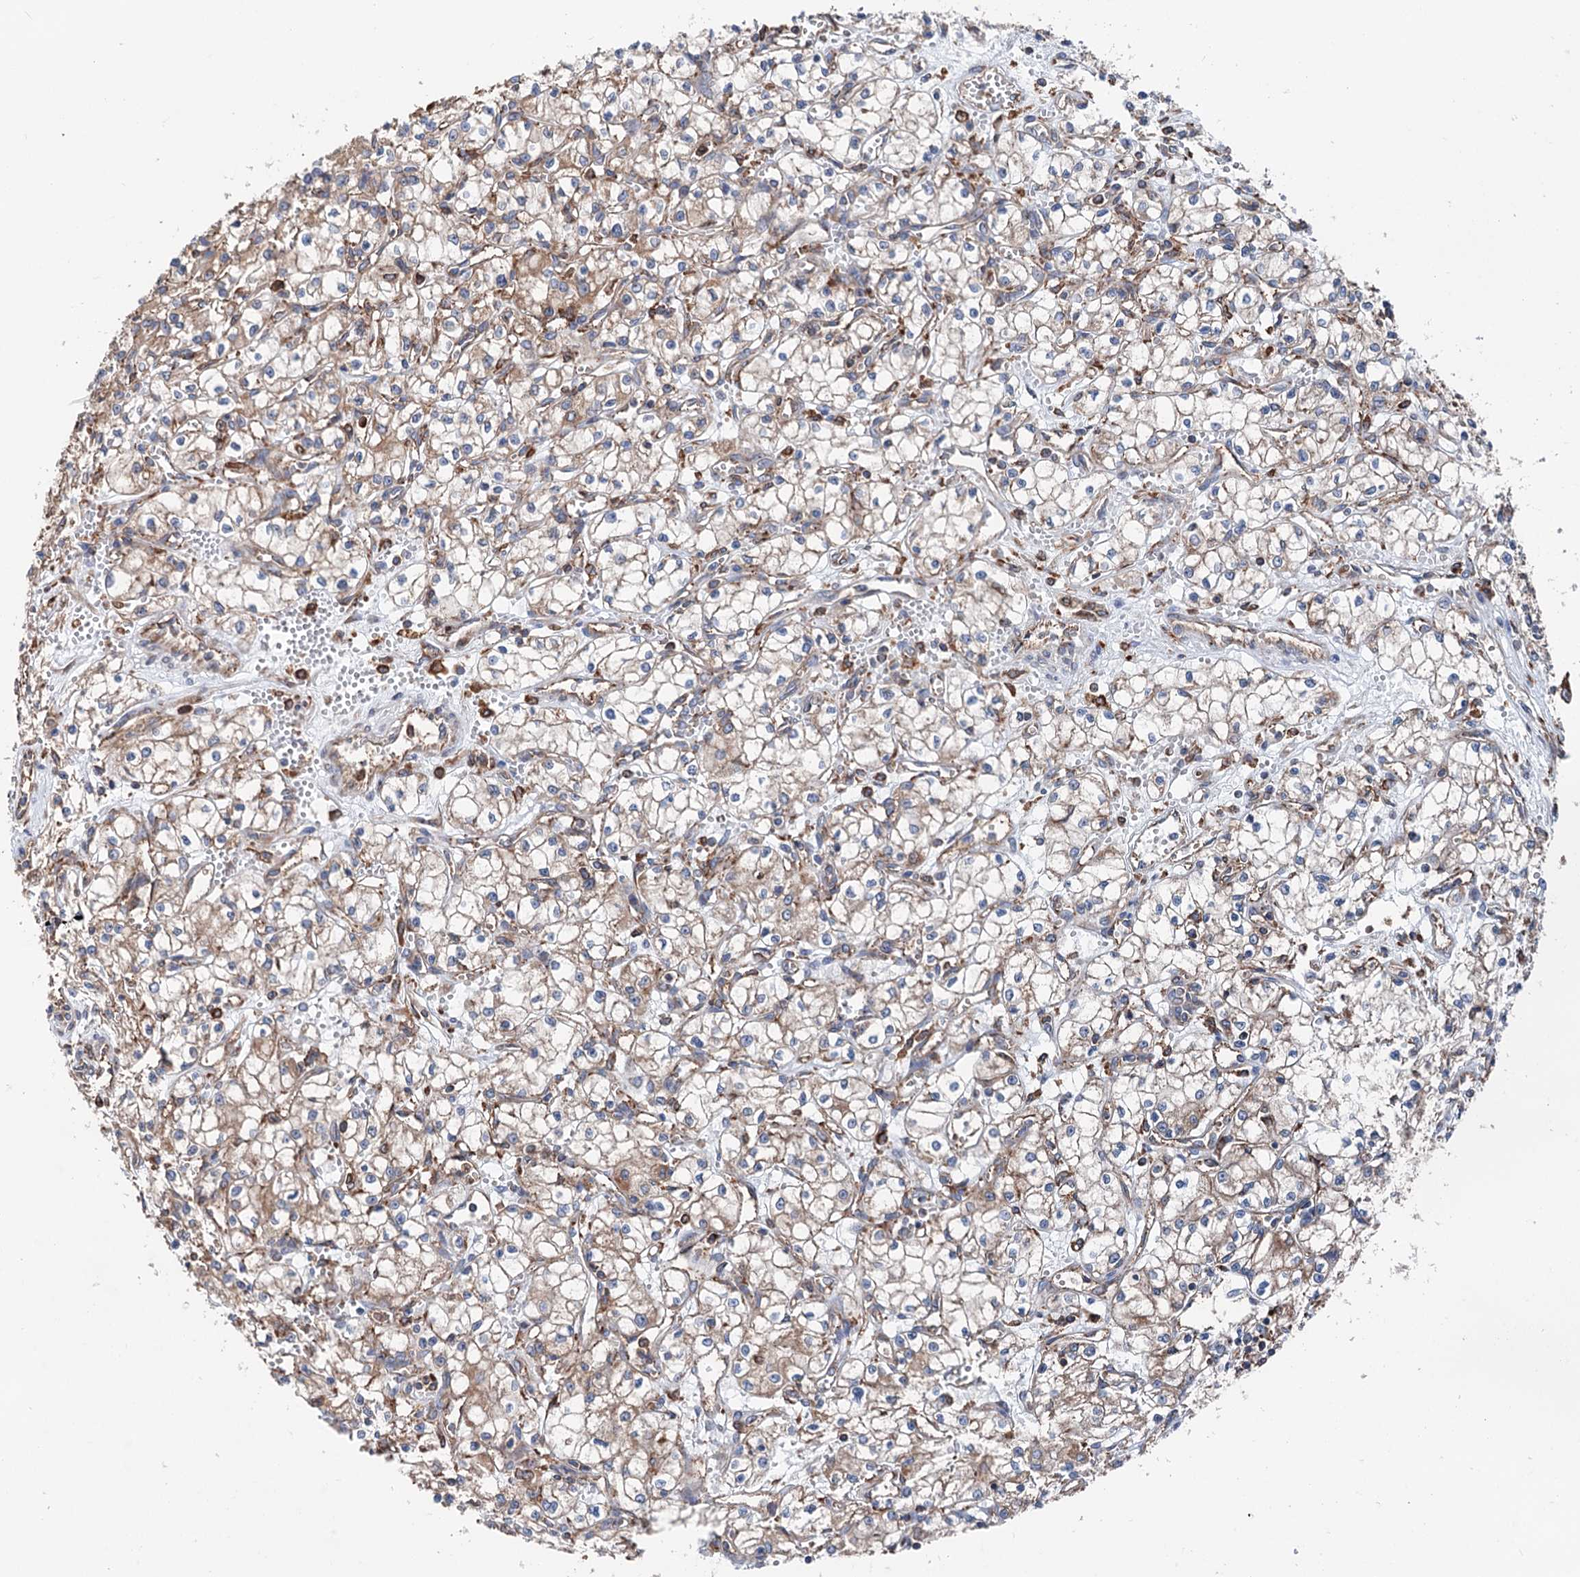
{"staining": {"intensity": "weak", "quantity": "25%-75%", "location": "cytoplasmic/membranous"}, "tissue": "renal cancer", "cell_type": "Tumor cells", "image_type": "cancer", "snomed": [{"axis": "morphology", "description": "Adenocarcinoma, NOS"}, {"axis": "topography", "description": "Kidney"}], "caption": "A histopathology image of human renal cancer (adenocarcinoma) stained for a protein shows weak cytoplasmic/membranous brown staining in tumor cells. (DAB (3,3'-diaminobenzidine) = brown stain, brightfield microscopy at high magnification).", "gene": "ERP29", "patient": {"sex": "male", "age": 59}}